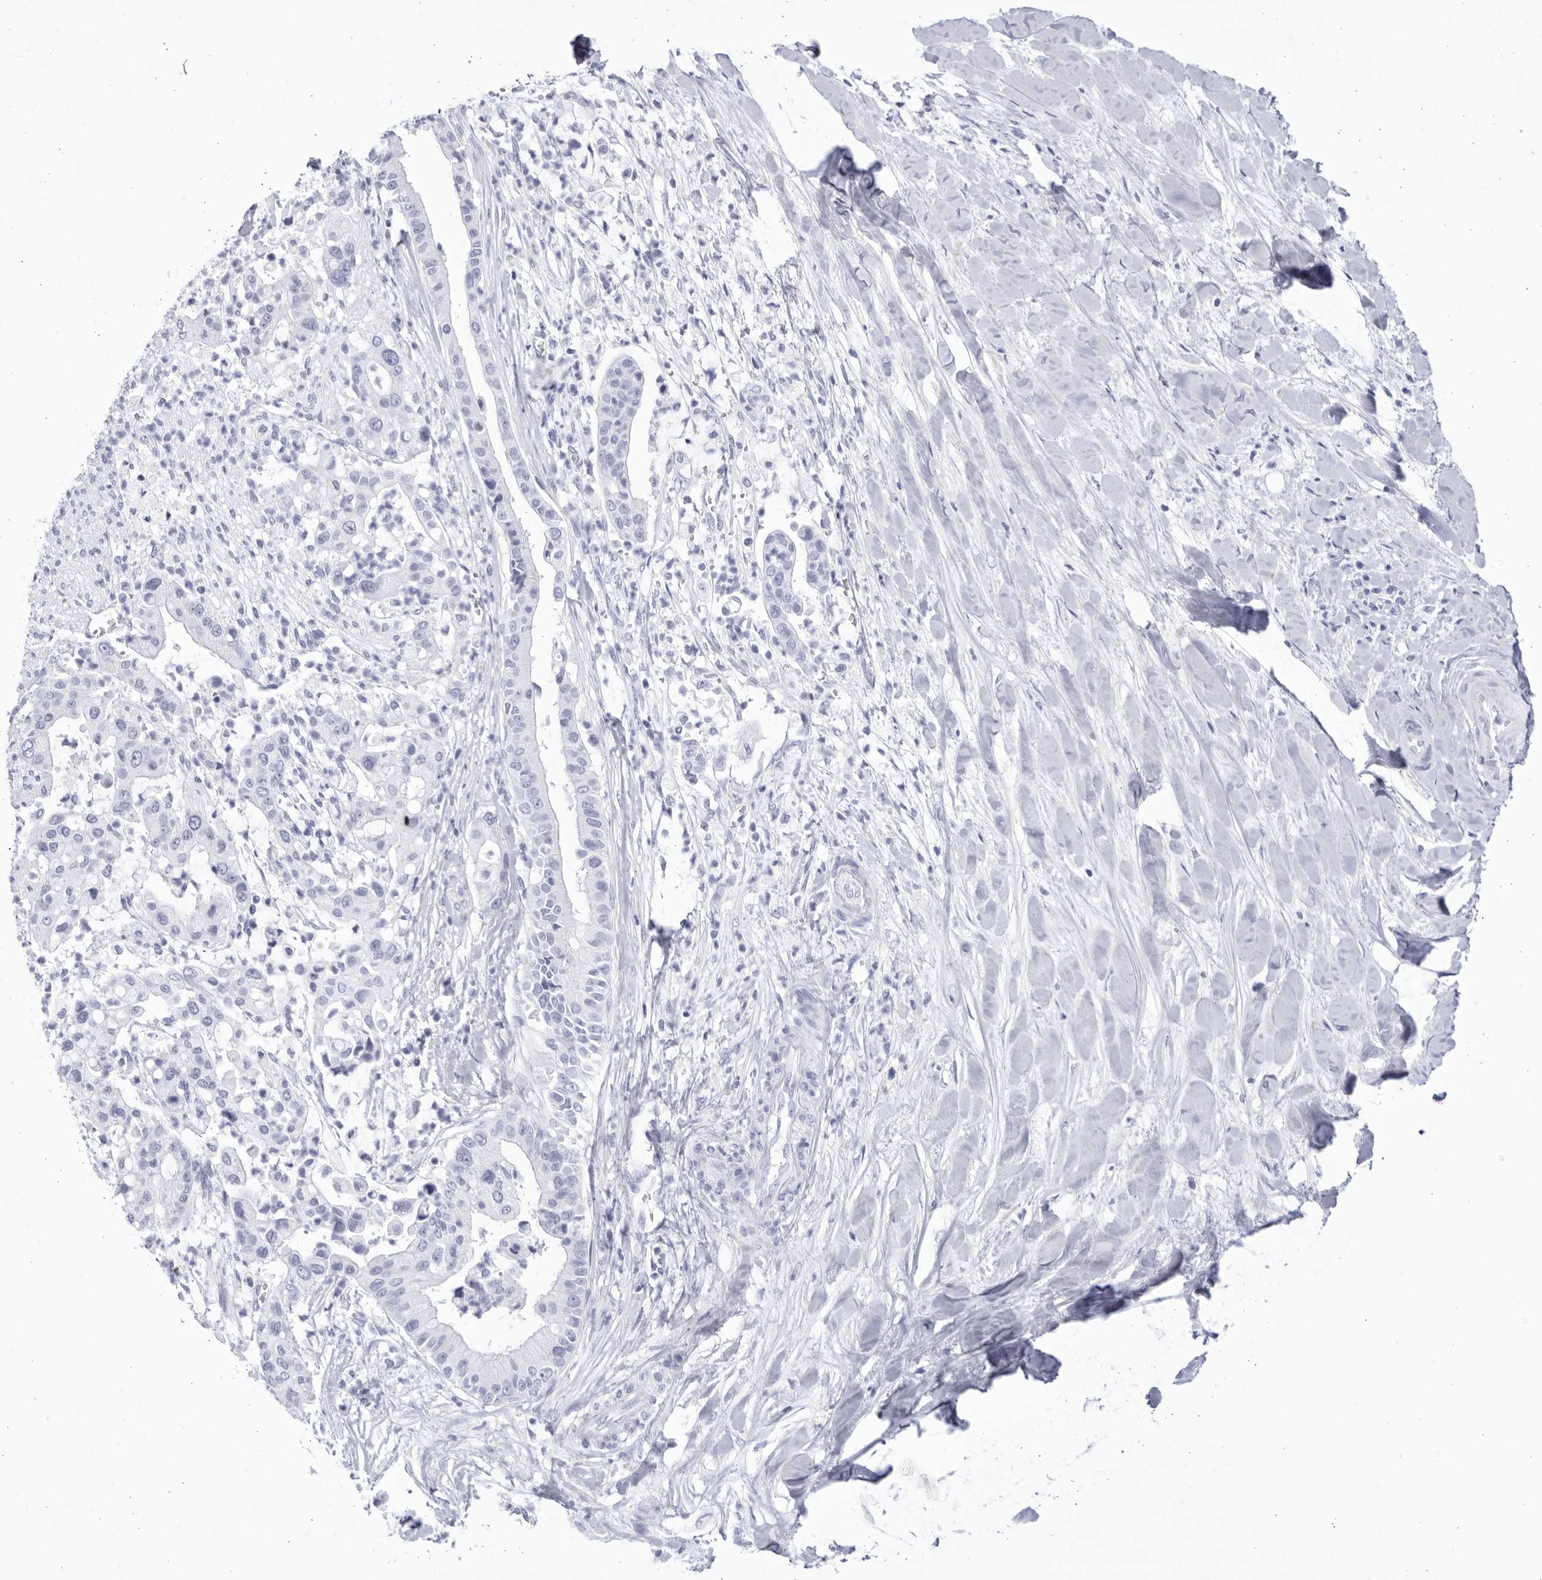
{"staining": {"intensity": "negative", "quantity": "none", "location": "none"}, "tissue": "liver cancer", "cell_type": "Tumor cells", "image_type": "cancer", "snomed": [{"axis": "morphology", "description": "Cholangiocarcinoma"}, {"axis": "topography", "description": "Liver"}], "caption": "IHC micrograph of liver cancer (cholangiocarcinoma) stained for a protein (brown), which displays no staining in tumor cells.", "gene": "CCDC181", "patient": {"sex": "female", "age": 54}}